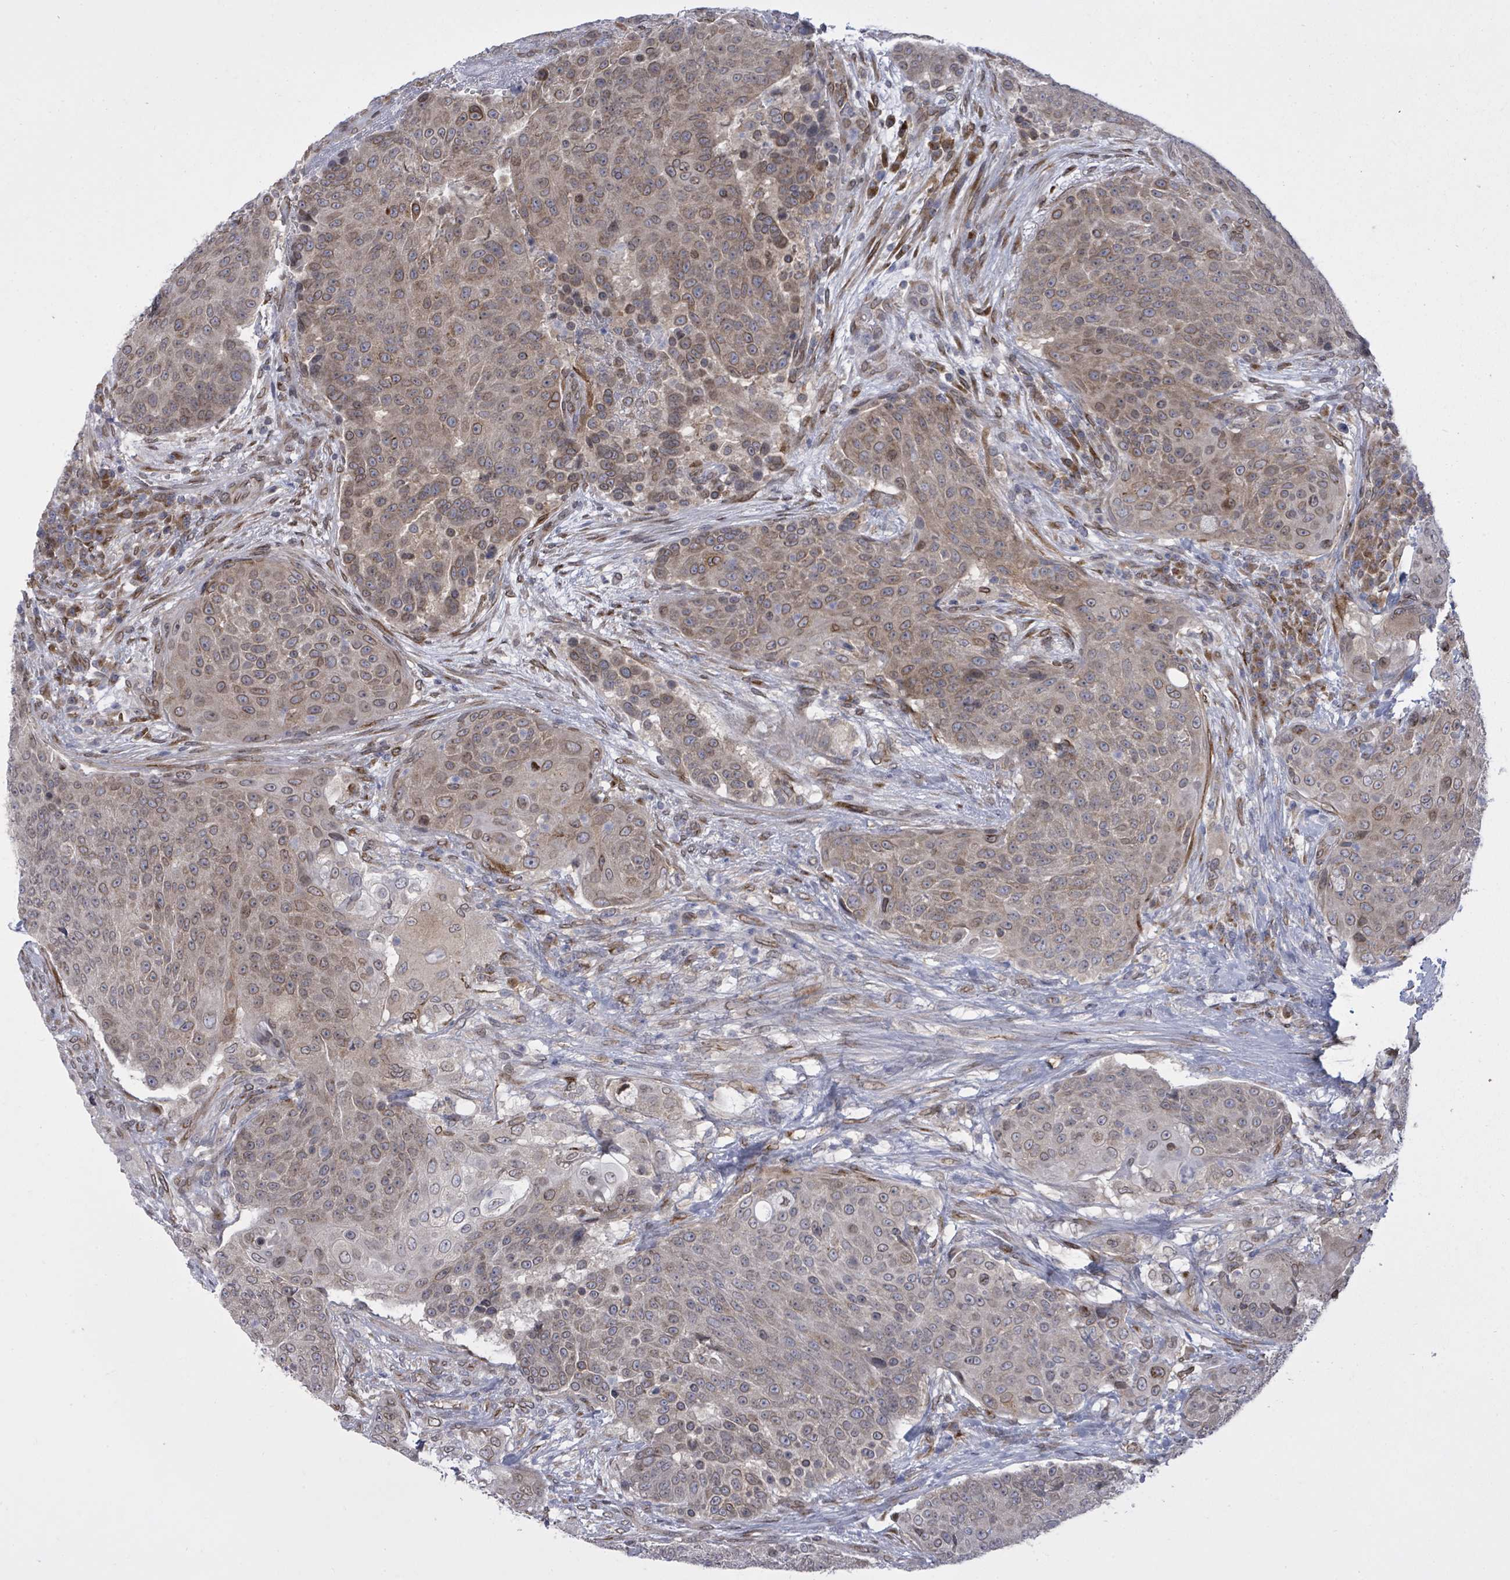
{"staining": {"intensity": "weak", "quantity": ">75%", "location": "cytoplasmic/membranous,nuclear"}, "tissue": "urothelial cancer", "cell_type": "Tumor cells", "image_type": "cancer", "snomed": [{"axis": "morphology", "description": "Urothelial carcinoma, High grade"}, {"axis": "topography", "description": "Urinary bladder"}], "caption": "An image of high-grade urothelial carcinoma stained for a protein demonstrates weak cytoplasmic/membranous and nuclear brown staining in tumor cells. (DAB (3,3'-diaminobenzidine) IHC, brown staining for protein, blue staining for nuclei).", "gene": "ARFGAP1", "patient": {"sex": "female", "age": 63}}